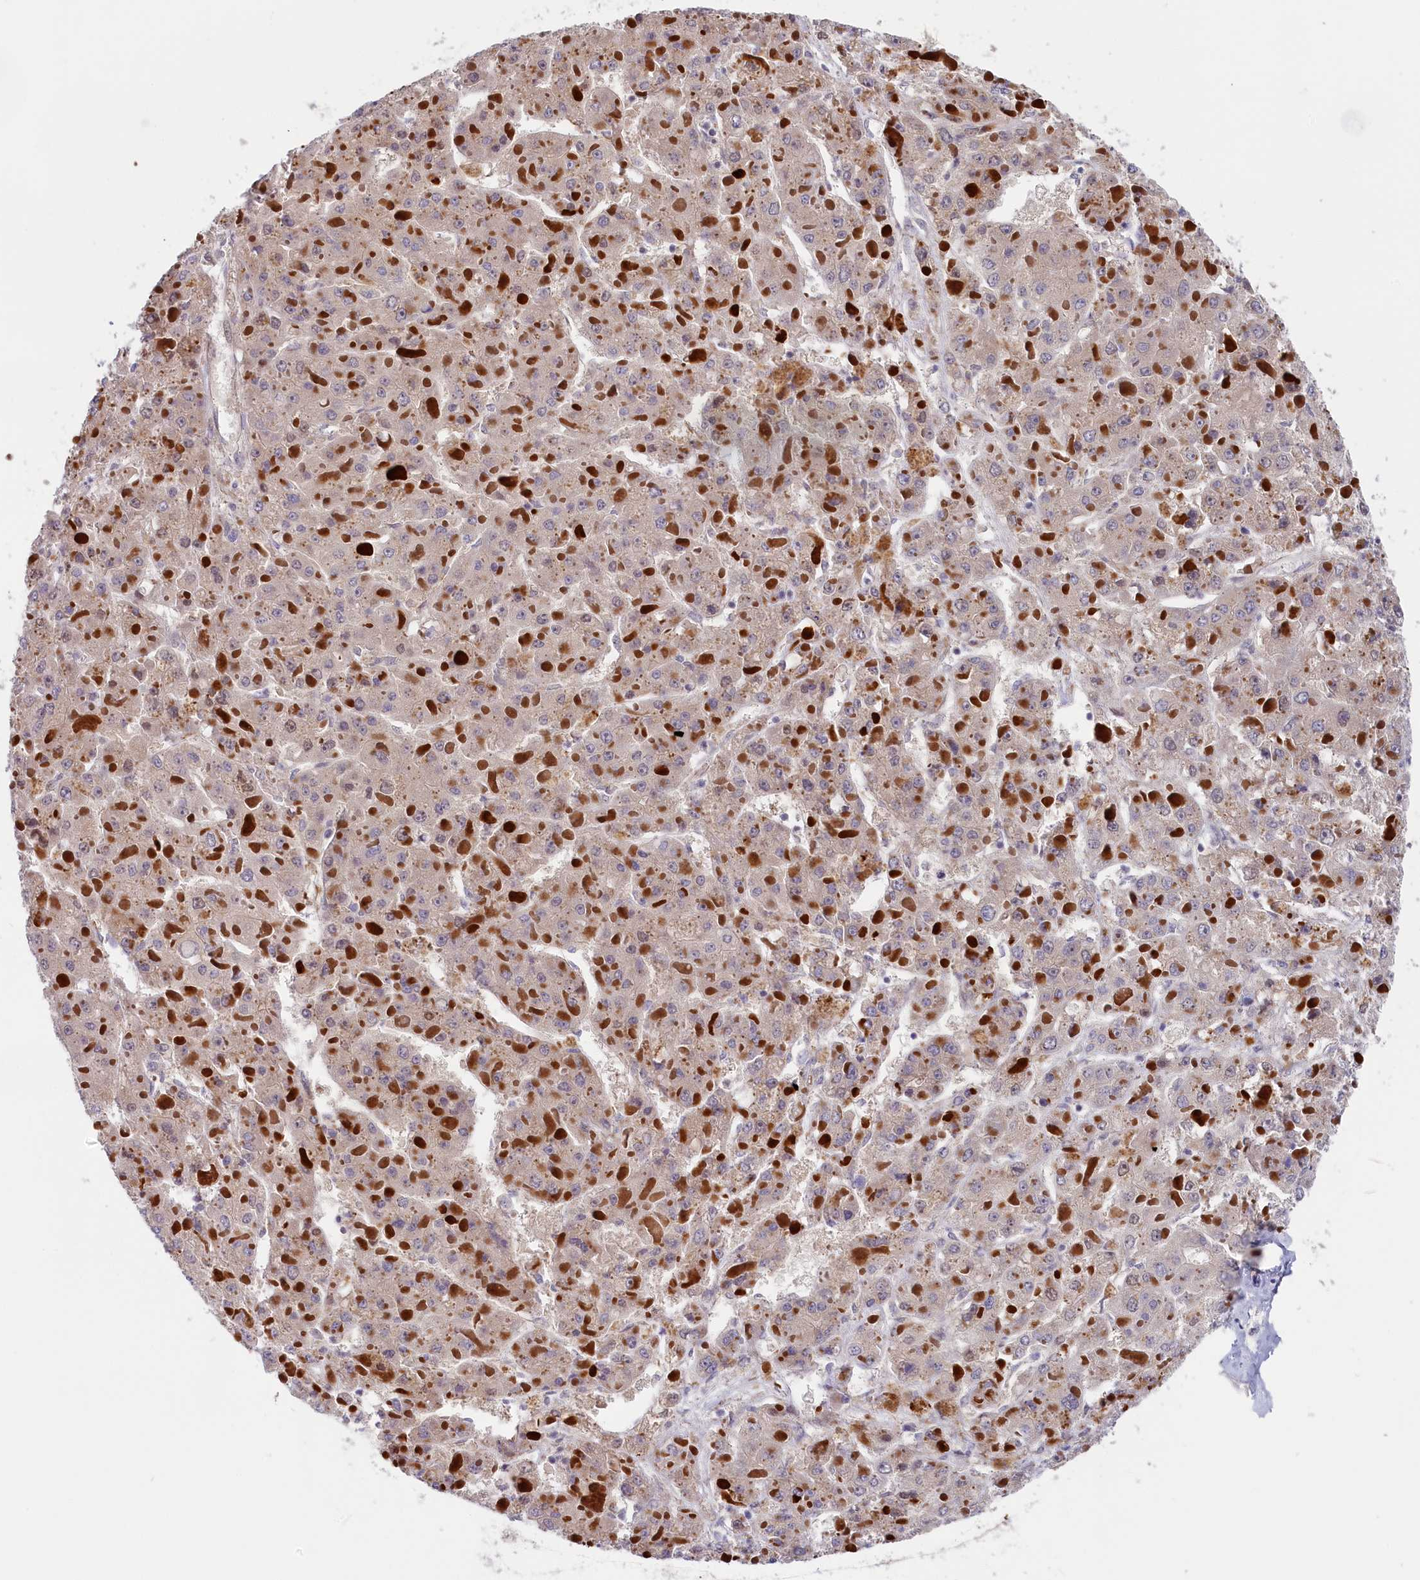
{"staining": {"intensity": "negative", "quantity": "none", "location": "none"}, "tissue": "liver cancer", "cell_type": "Tumor cells", "image_type": "cancer", "snomed": [{"axis": "morphology", "description": "Carcinoma, Hepatocellular, NOS"}, {"axis": "topography", "description": "Liver"}], "caption": "DAB immunohistochemical staining of human liver cancer shows no significant staining in tumor cells.", "gene": "CHST12", "patient": {"sex": "female", "age": 73}}